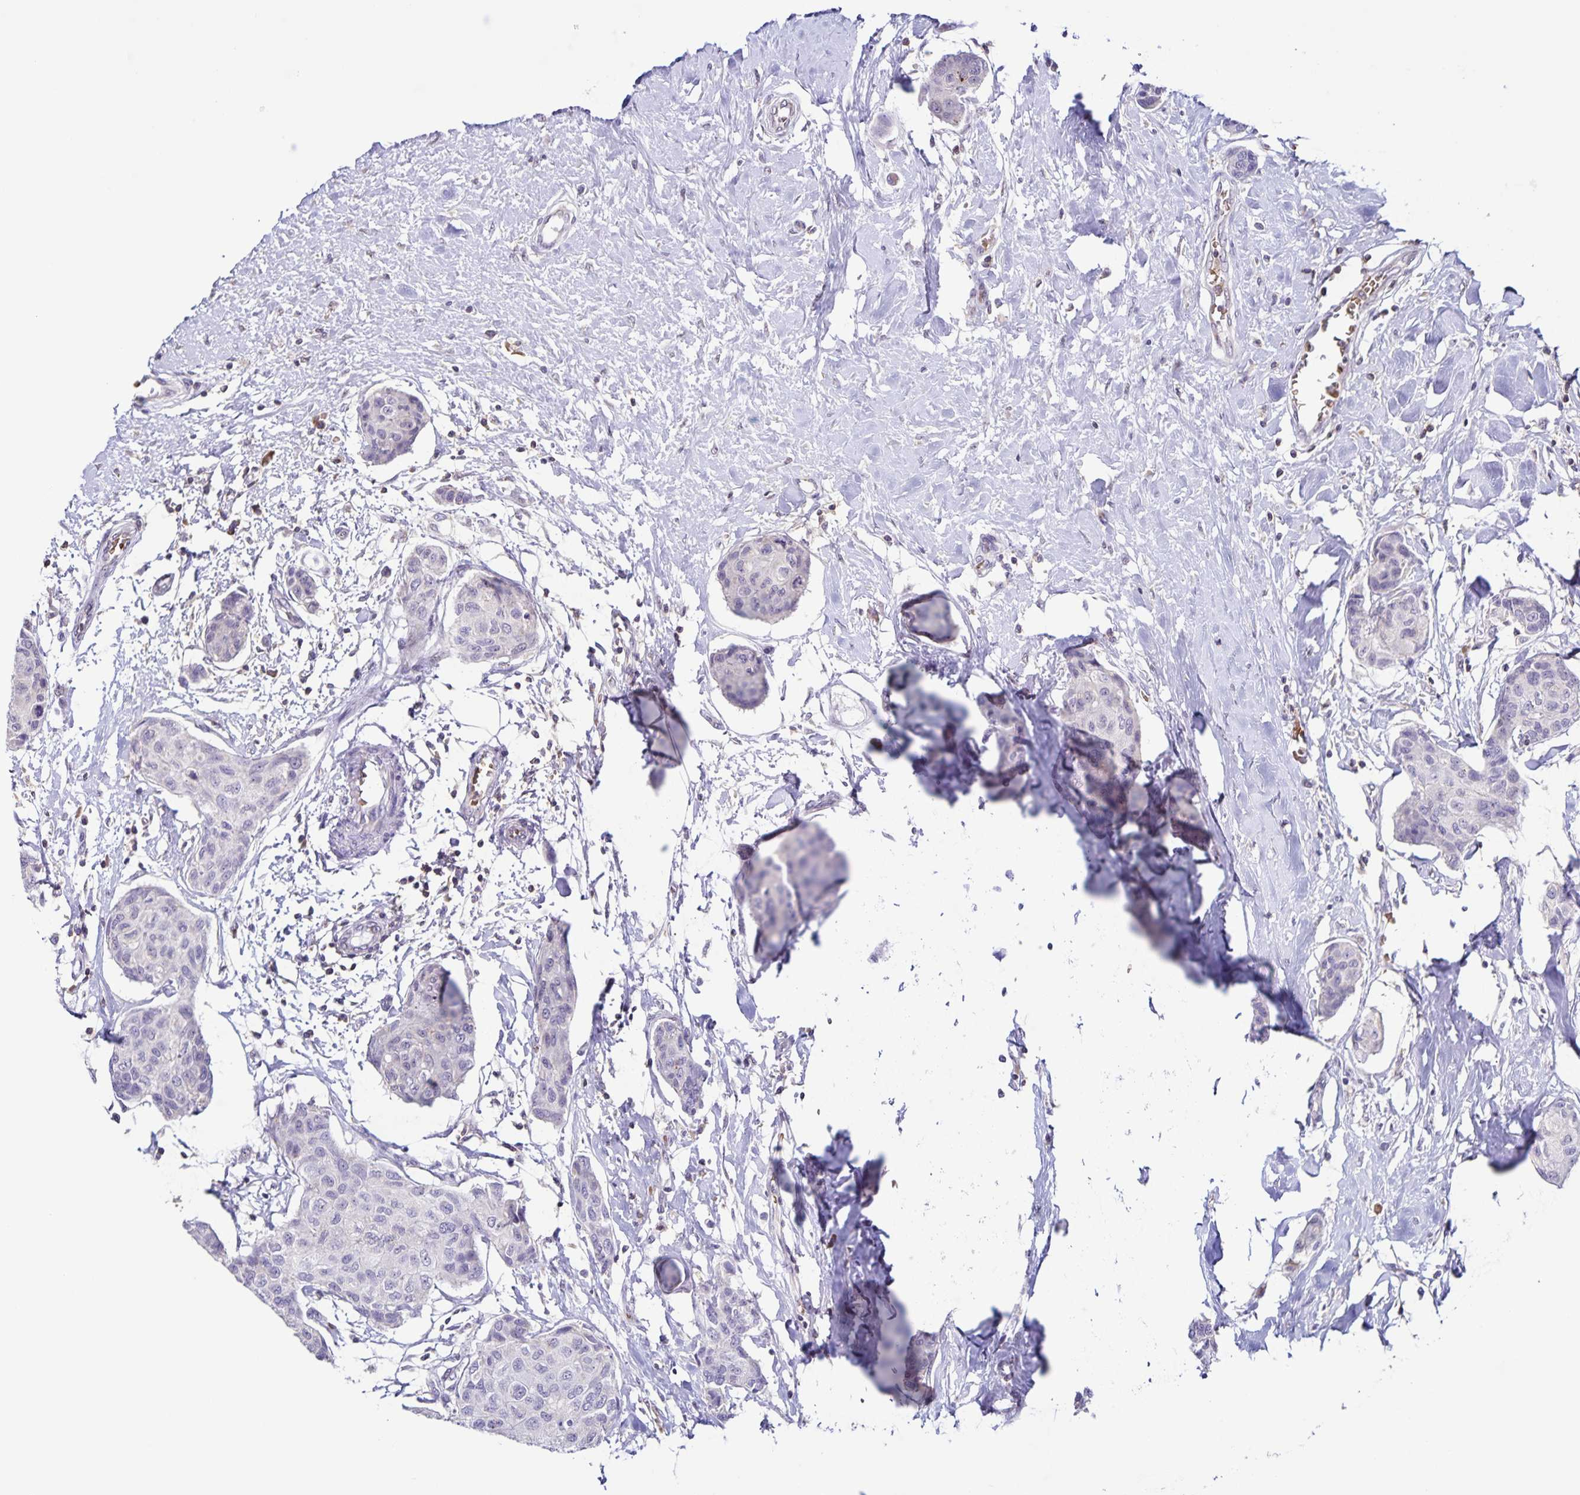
{"staining": {"intensity": "negative", "quantity": "none", "location": "none"}, "tissue": "breast cancer", "cell_type": "Tumor cells", "image_type": "cancer", "snomed": [{"axis": "morphology", "description": "Duct carcinoma"}, {"axis": "topography", "description": "Breast"}], "caption": "The micrograph demonstrates no staining of tumor cells in breast cancer.", "gene": "STPG4", "patient": {"sex": "female", "age": 80}}